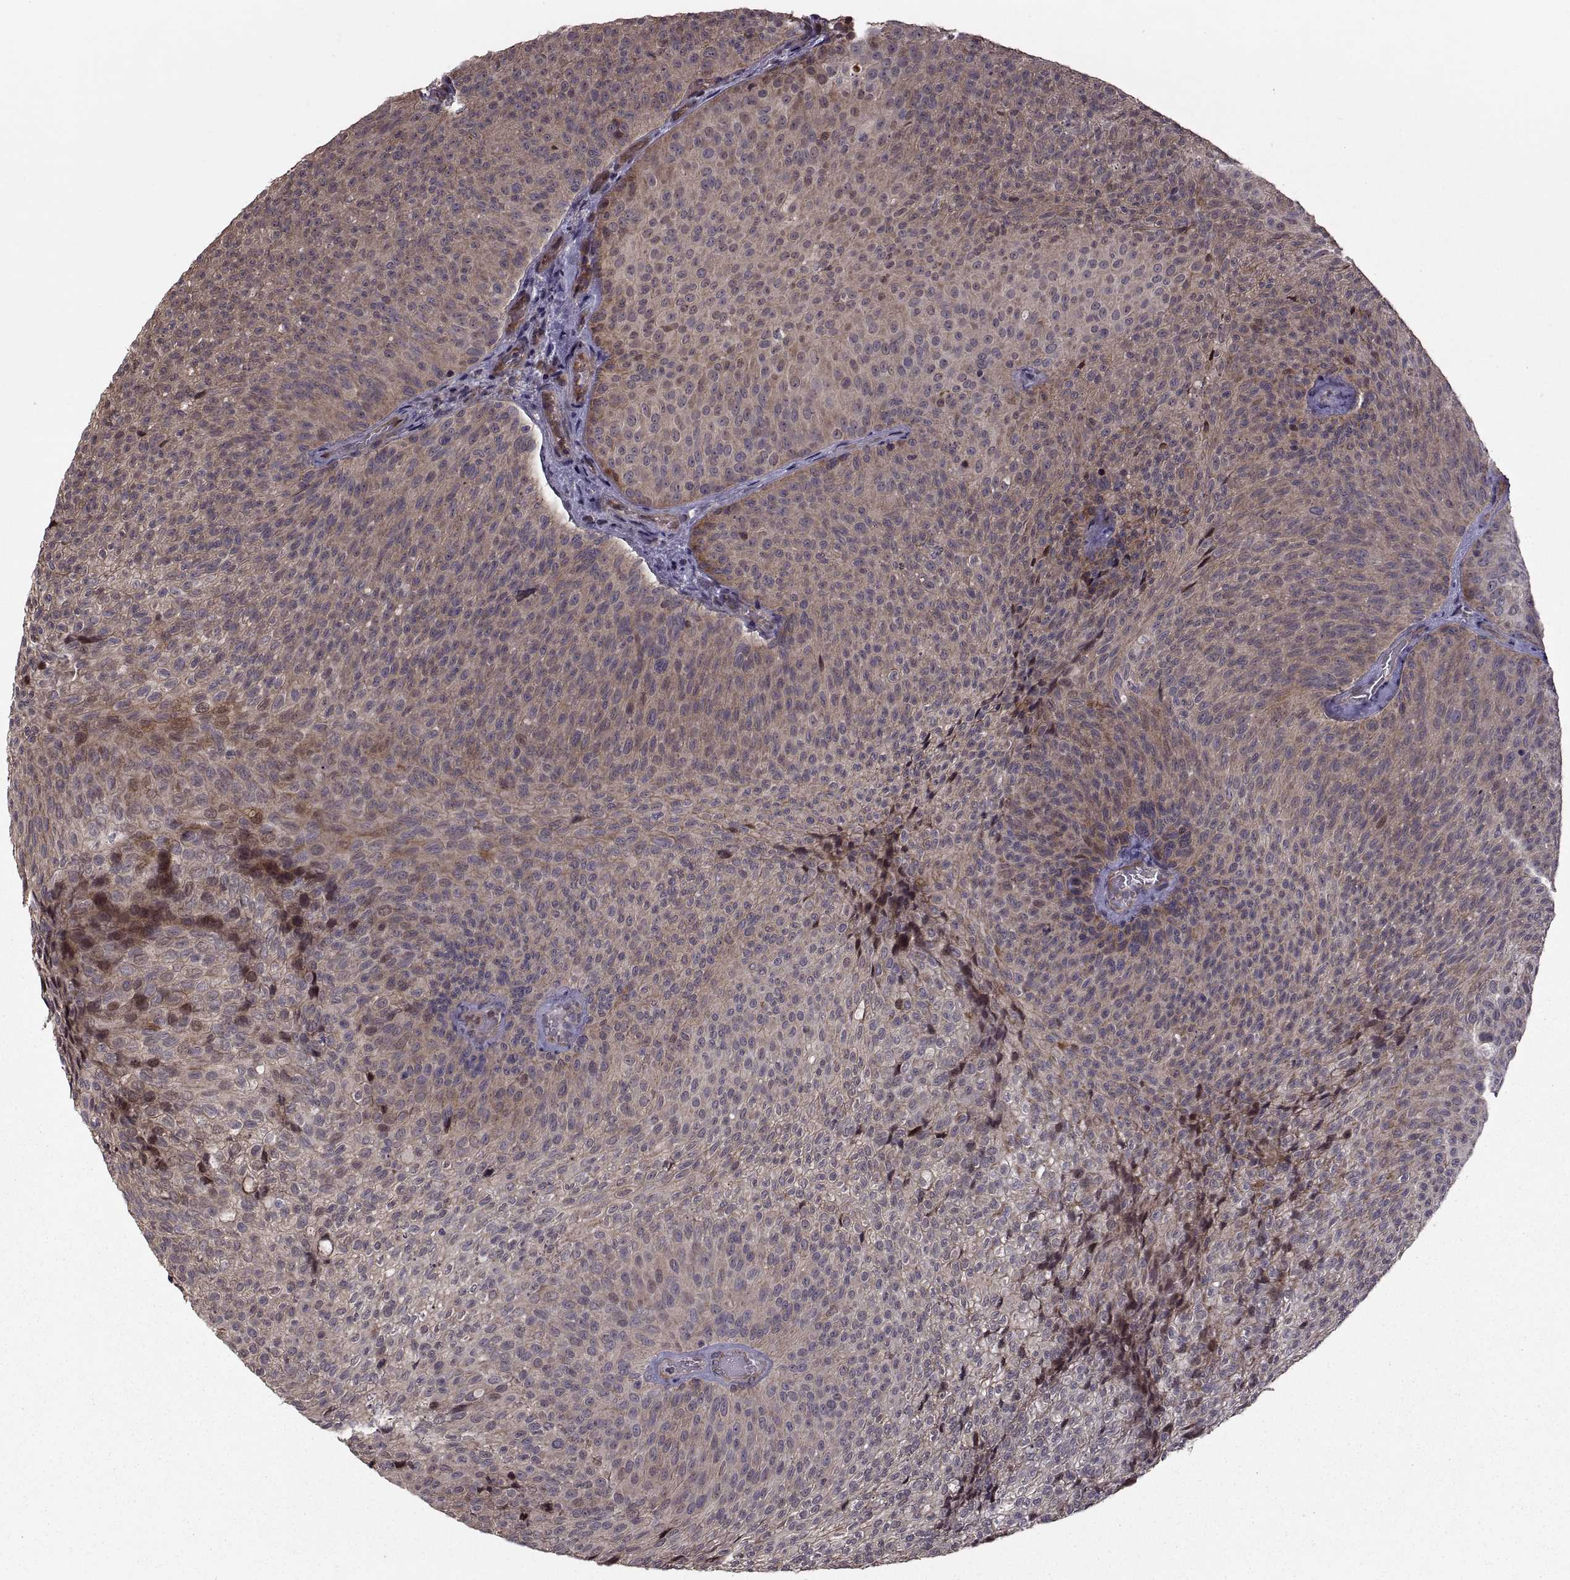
{"staining": {"intensity": "weak", "quantity": "25%-75%", "location": "cytoplasmic/membranous"}, "tissue": "urothelial cancer", "cell_type": "Tumor cells", "image_type": "cancer", "snomed": [{"axis": "morphology", "description": "Urothelial carcinoma, Low grade"}, {"axis": "topography", "description": "Urinary bladder"}], "caption": "This photomicrograph reveals immunohistochemistry (IHC) staining of human urothelial carcinoma (low-grade), with low weak cytoplasmic/membranous expression in about 25%-75% of tumor cells.", "gene": "PMM2", "patient": {"sex": "male", "age": 78}}